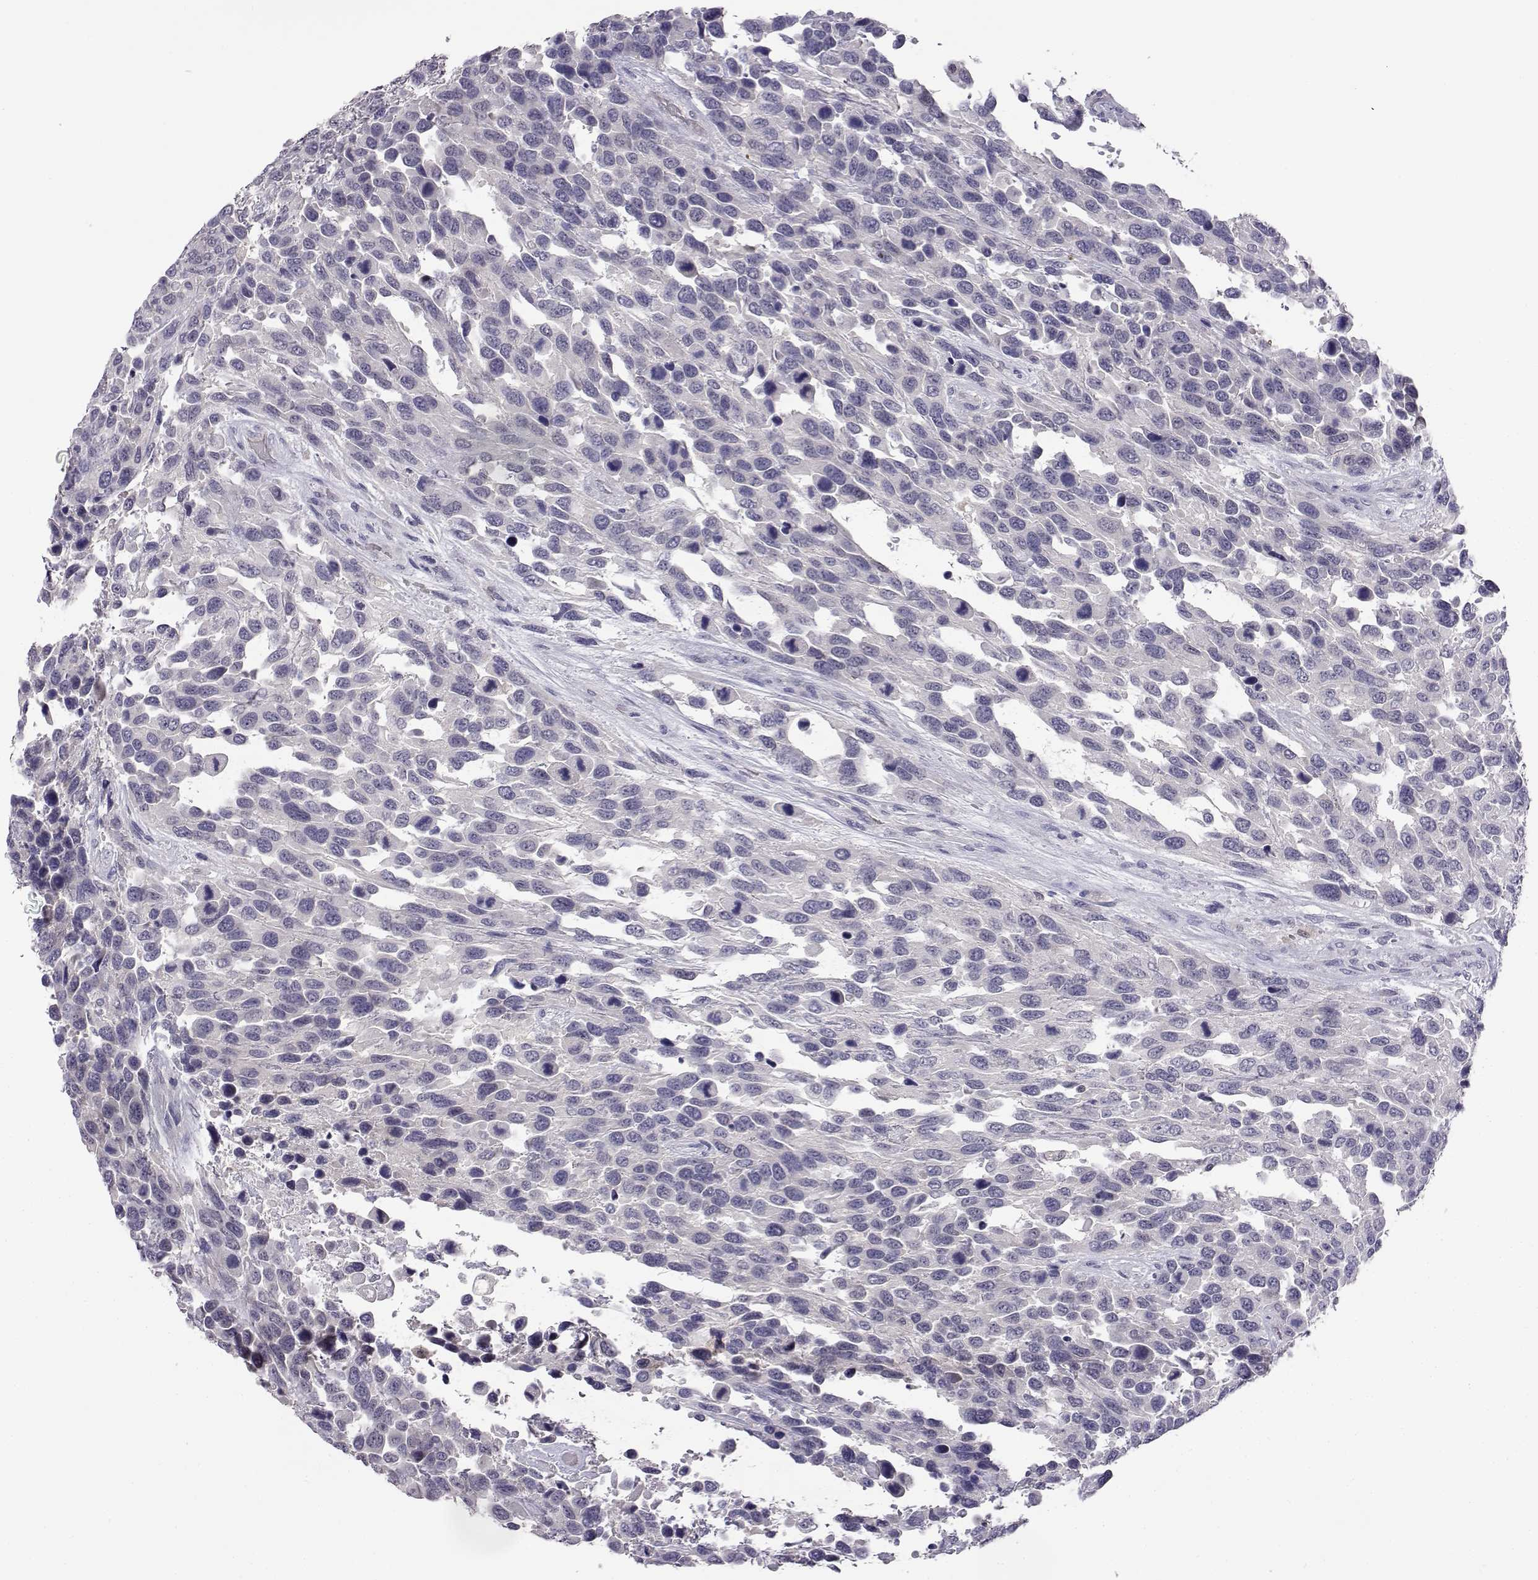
{"staining": {"intensity": "negative", "quantity": "none", "location": "none"}, "tissue": "urothelial cancer", "cell_type": "Tumor cells", "image_type": "cancer", "snomed": [{"axis": "morphology", "description": "Urothelial carcinoma, High grade"}, {"axis": "topography", "description": "Urinary bladder"}], "caption": "Tumor cells are negative for protein expression in human high-grade urothelial carcinoma. (Immunohistochemistry, brightfield microscopy, high magnification).", "gene": "AKR1B1", "patient": {"sex": "female", "age": 70}}